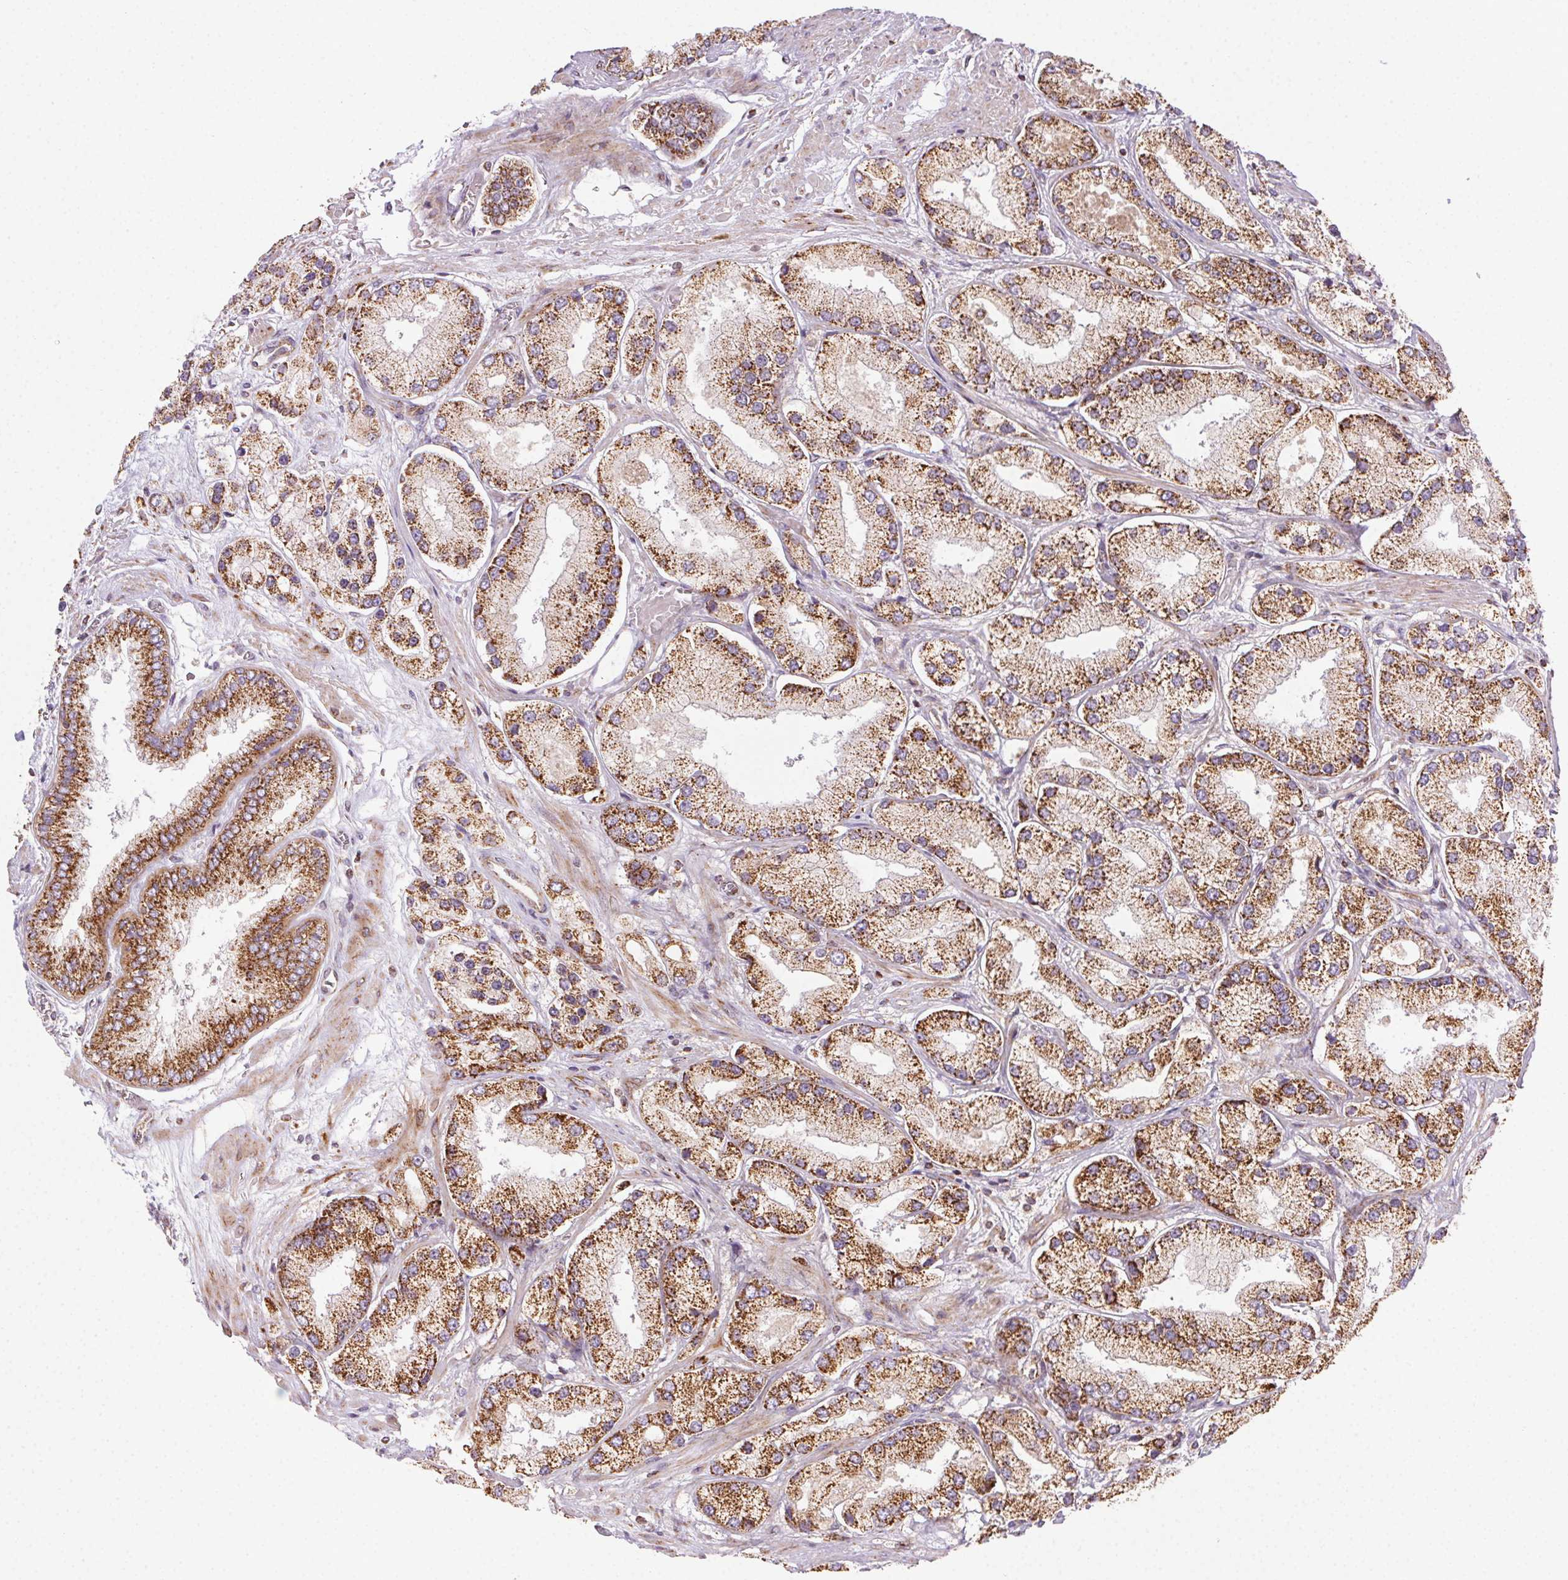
{"staining": {"intensity": "strong", "quantity": ">75%", "location": "cytoplasmic/membranous"}, "tissue": "prostate cancer", "cell_type": "Tumor cells", "image_type": "cancer", "snomed": [{"axis": "morphology", "description": "Adenocarcinoma, High grade"}, {"axis": "topography", "description": "Prostate"}], "caption": "This is a micrograph of immunohistochemistry staining of prostate cancer, which shows strong positivity in the cytoplasmic/membranous of tumor cells.", "gene": "CLPB", "patient": {"sex": "male", "age": 67}}